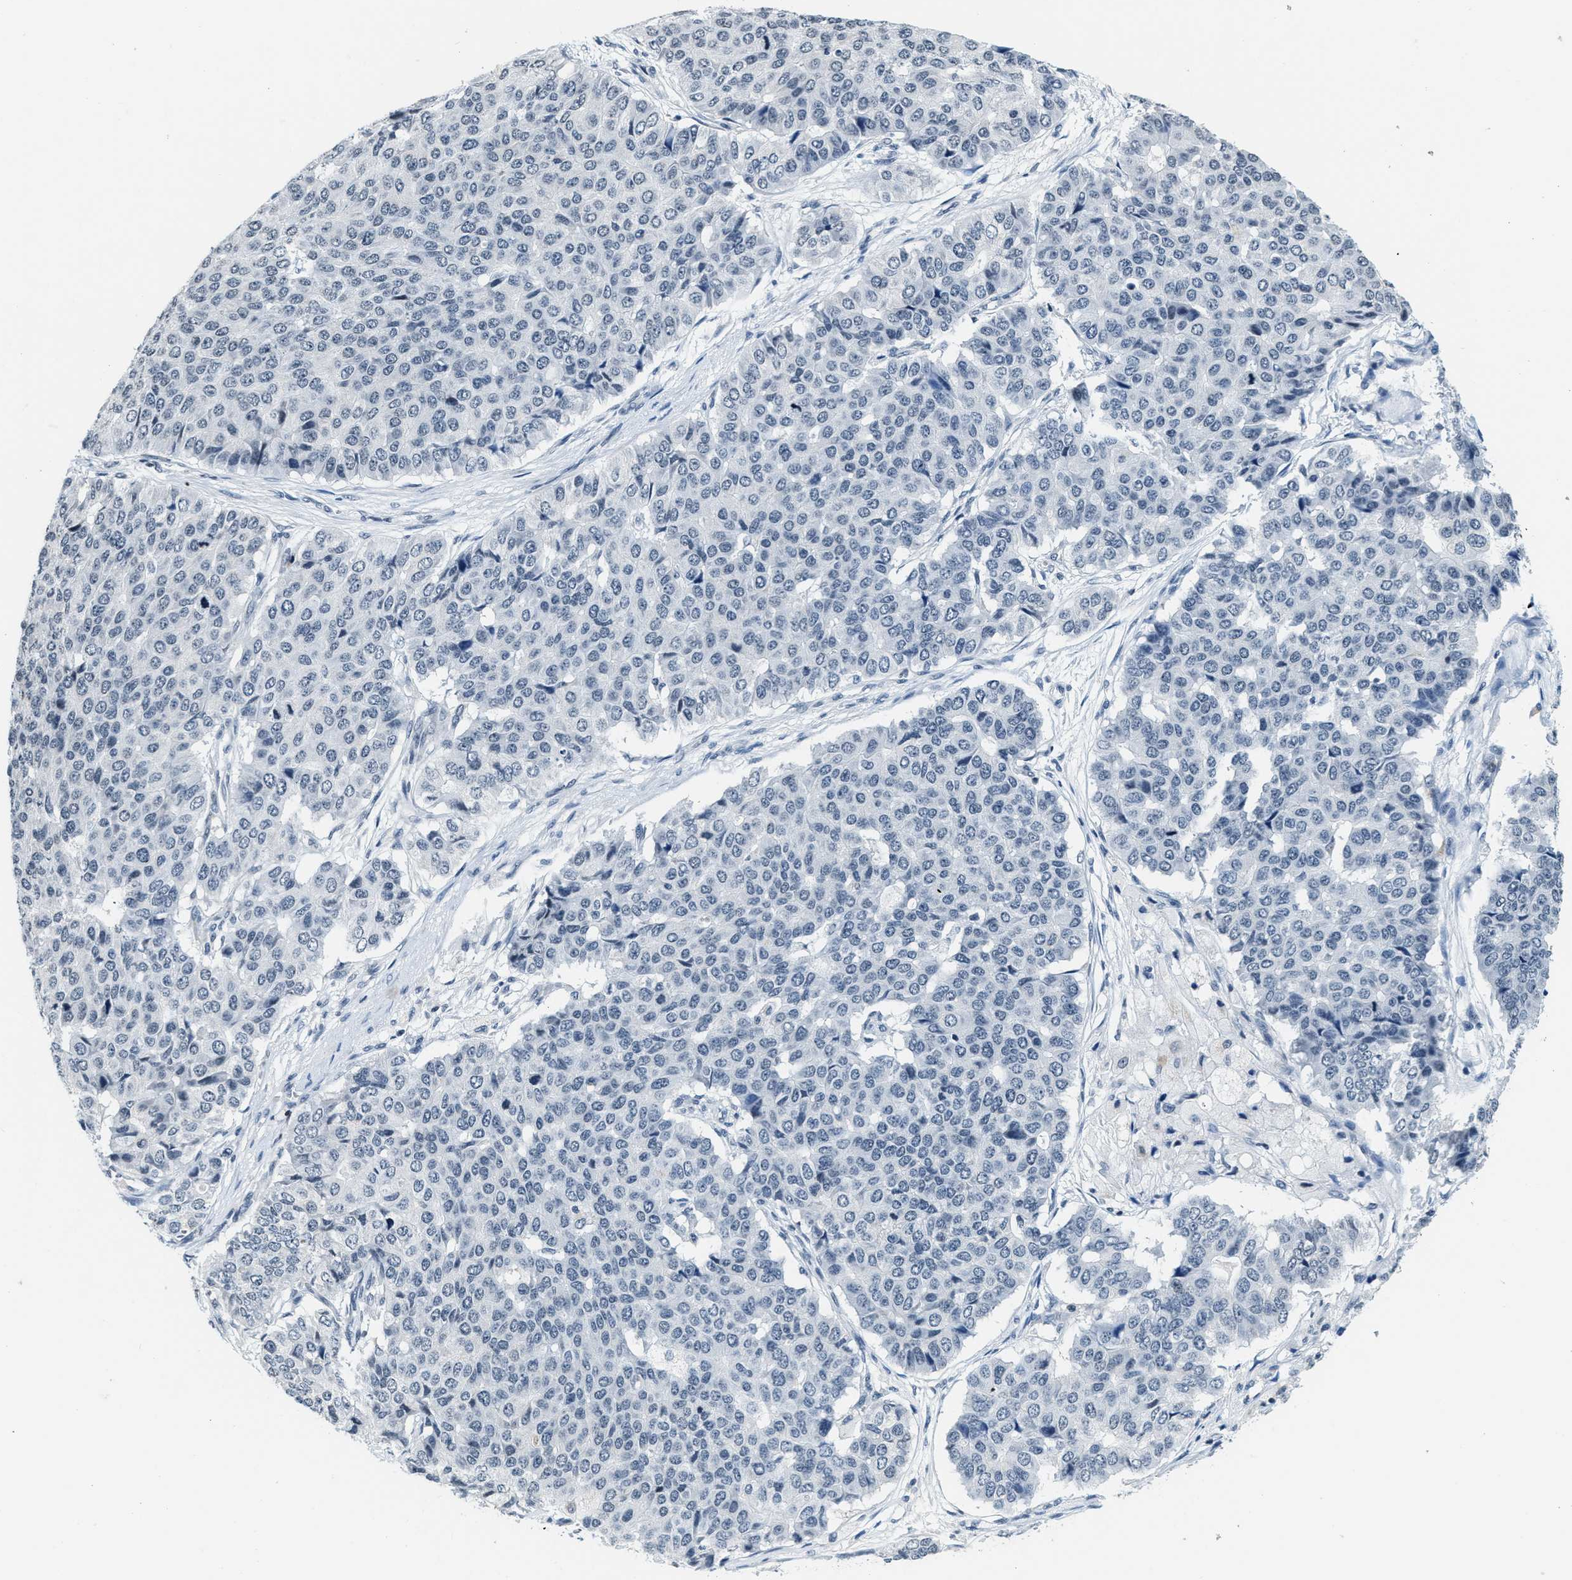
{"staining": {"intensity": "negative", "quantity": "none", "location": "none"}, "tissue": "pancreatic cancer", "cell_type": "Tumor cells", "image_type": "cancer", "snomed": [{"axis": "morphology", "description": "Adenocarcinoma, NOS"}, {"axis": "topography", "description": "Pancreas"}], "caption": "Histopathology image shows no protein positivity in tumor cells of adenocarcinoma (pancreatic) tissue.", "gene": "CA4", "patient": {"sex": "male", "age": 50}}